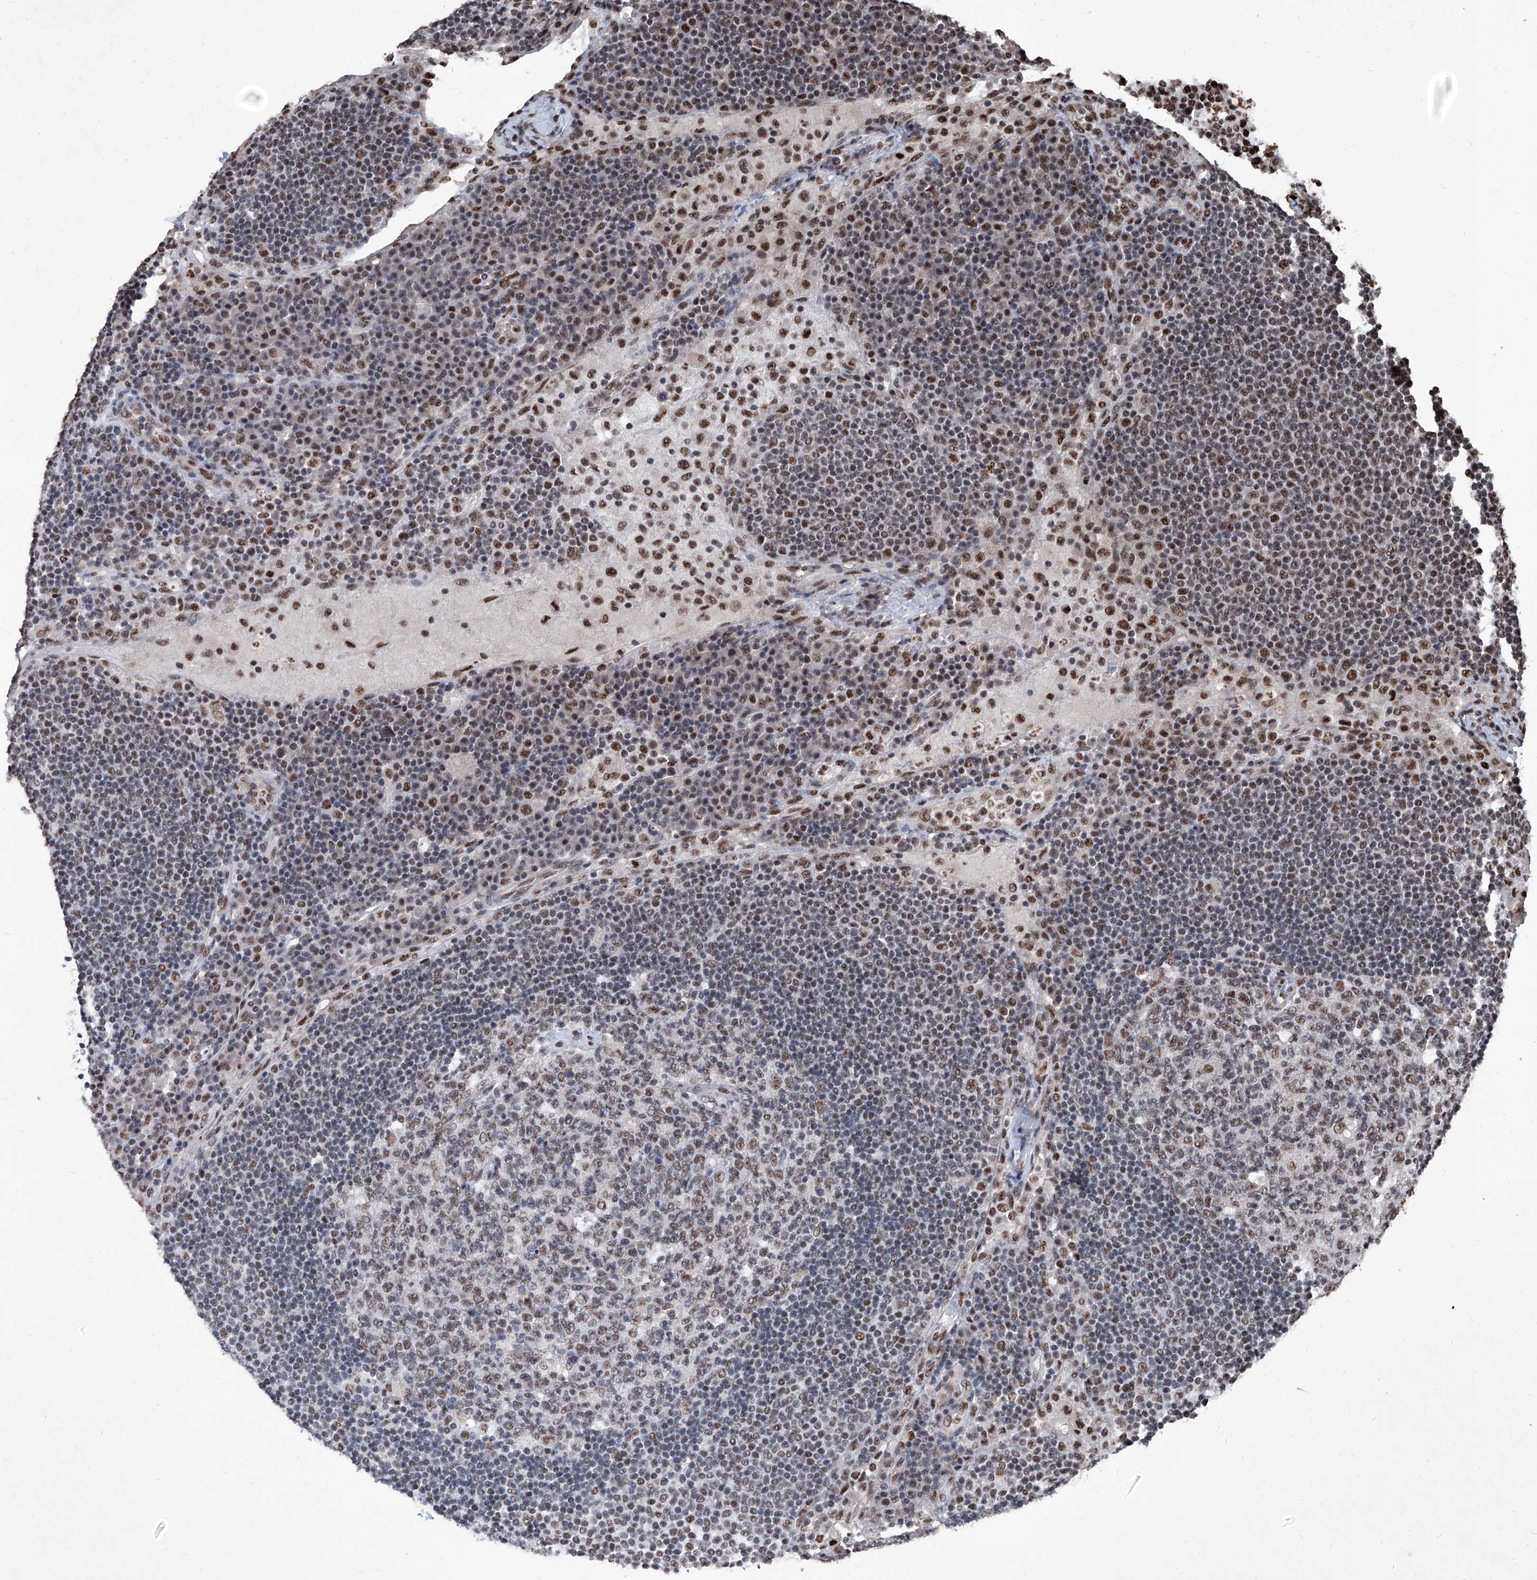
{"staining": {"intensity": "weak", "quantity": "25%-75%", "location": "nuclear"}, "tissue": "lymph node", "cell_type": "Germinal center cells", "image_type": "normal", "snomed": [{"axis": "morphology", "description": "Normal tissue, NOS"}, {"axis": "topography", "description": "Lymph node"}], "caption": "Lymph node stained for a protein displays weak nuclear positivity in germinal center cells. (brown staining indicates protein expression, while blue staining denotes nuclei).", "gene": "DDX39B", "patient": {"sex": "female", "age": 53}}